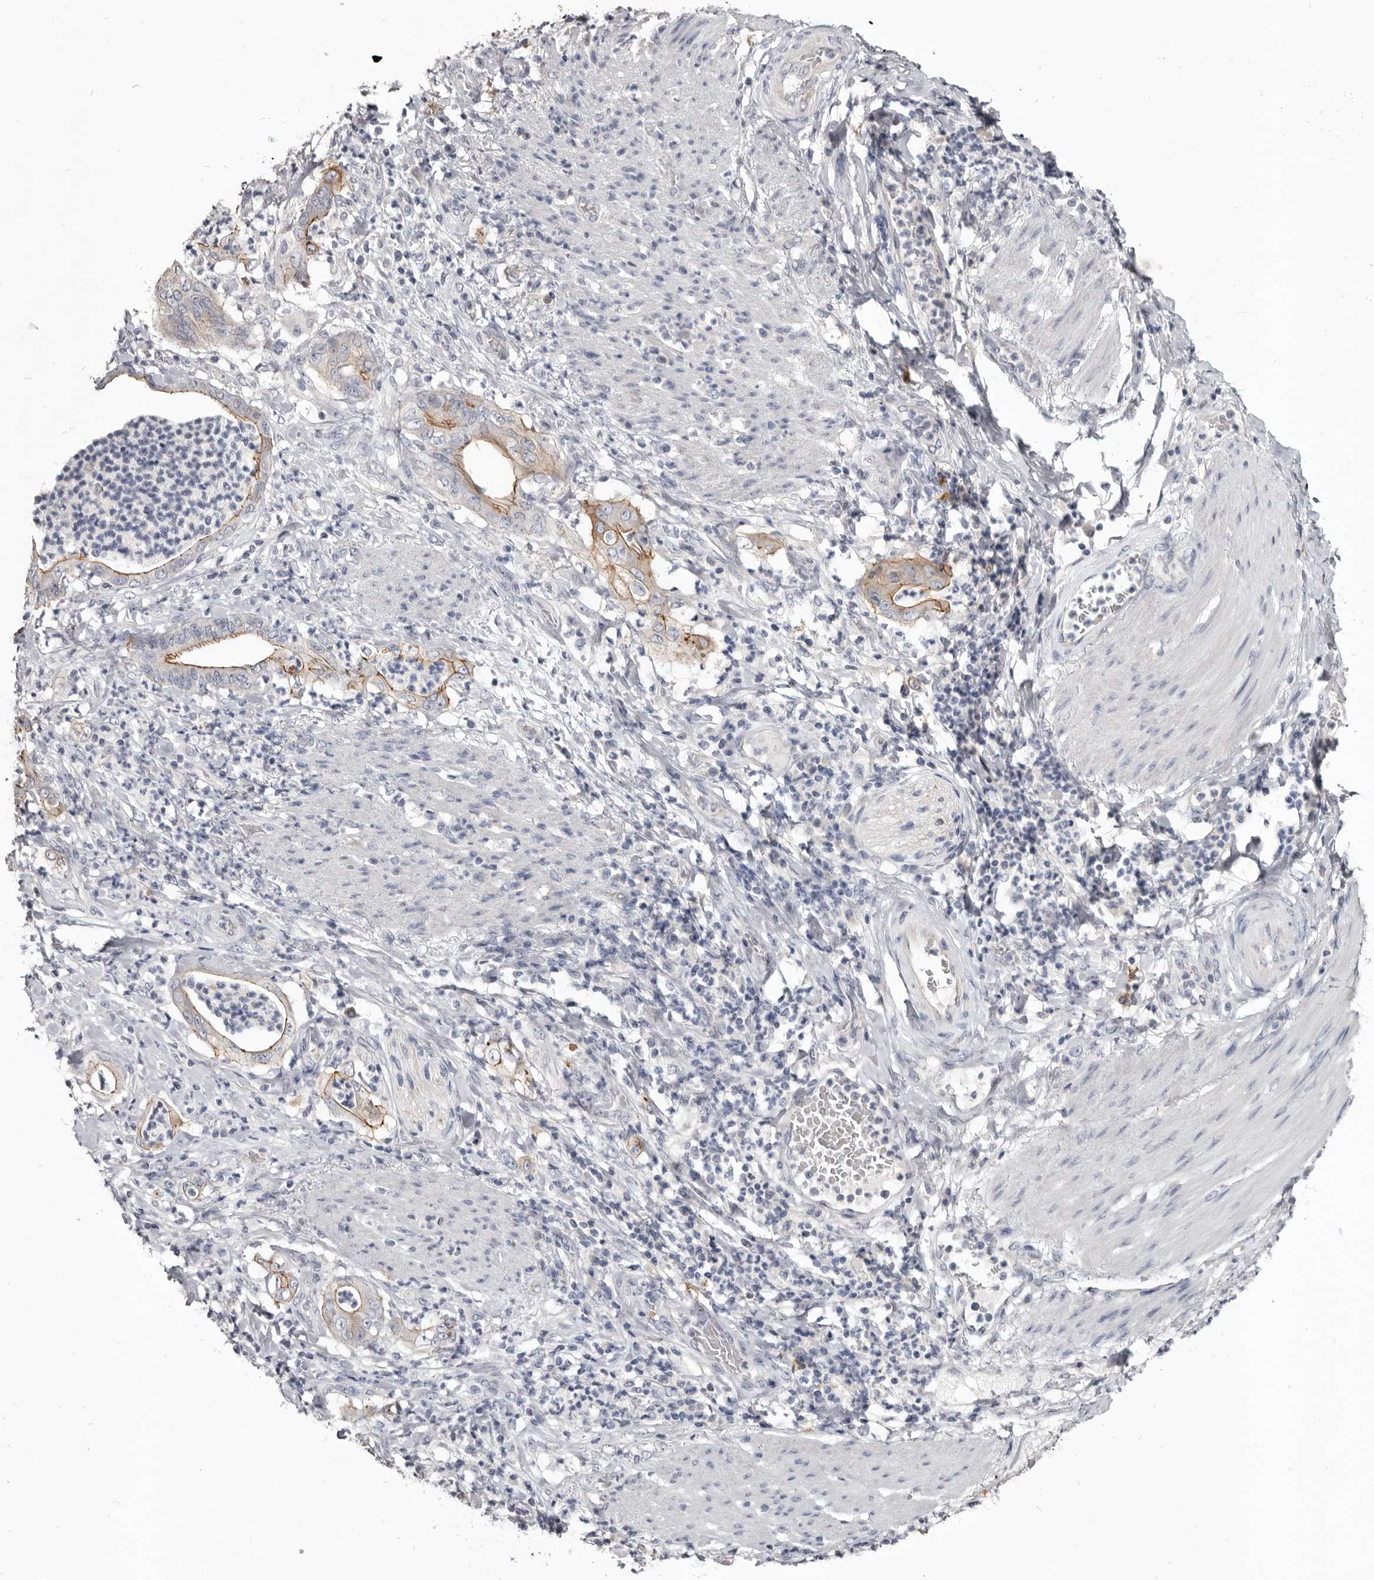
{"staining": {"intensity": "moderate", "quantity": "25%-75%", "location": "cytoplasmic/membranous"}, "tissue": "stomach cancer", "cell_type": "Tumor cells", "image_type": "cancer", "snomed": [{"axis": "morphology", "description": "Adenocarcinoma, NOS"}, {"axis": "topography", "description": "Stomach"}], "caption": "Immunohistochemical staining of adenocarcinoma (stomach) demonstrates medium levels of moderate cytoplasmic/membranous protein staining in about 25%-75% of tumor cells. The staining was performed using DAB, with brown indicating positive protein expression. Nuclei are stained blue with hematoxylin.", "gene": "CGN", "patient": {"sex": "female", "age": 73}}